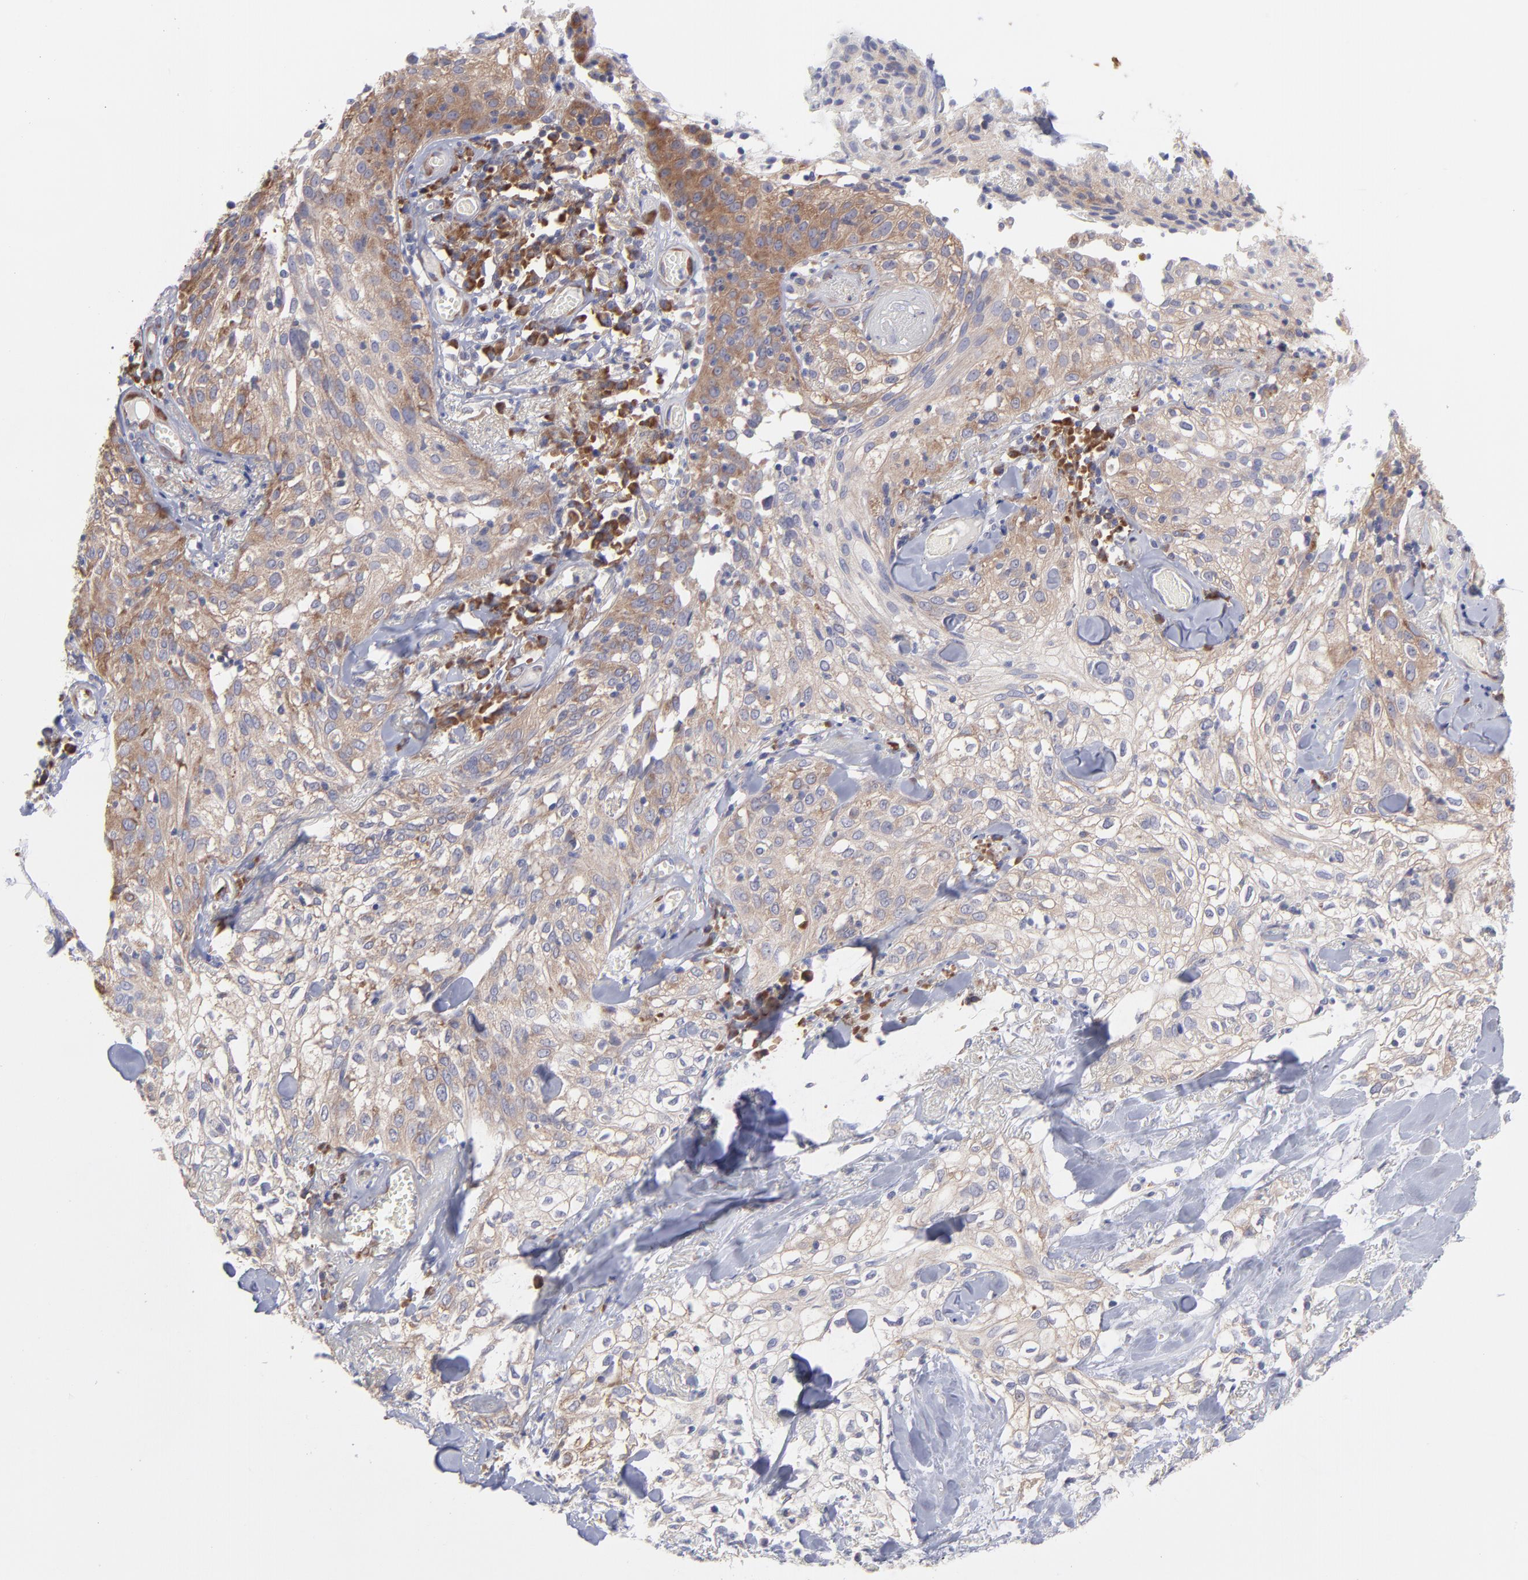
{"staining": {"intensity": "weak", "quantity": ">75%", "location": "cytoplasmic/membranous"}, "tissue": "skin cancer", "cell_type": "Tumor cells", "image_type": "cancer", "snomed": [{"axis": "morphology", "description": "Squamous cell carcinoma, NOS"}, {"axis": "topography", "description": "Skin"}], "caption": "Weak cytoplasmic/membranous positivity for a protein is present in approximately >75% of tumor cells of squamous cell carcinoma (skin) using immunohistochemistry.", "gene": "RPLP0", "patient": {"sex": "male", "age": 65}}